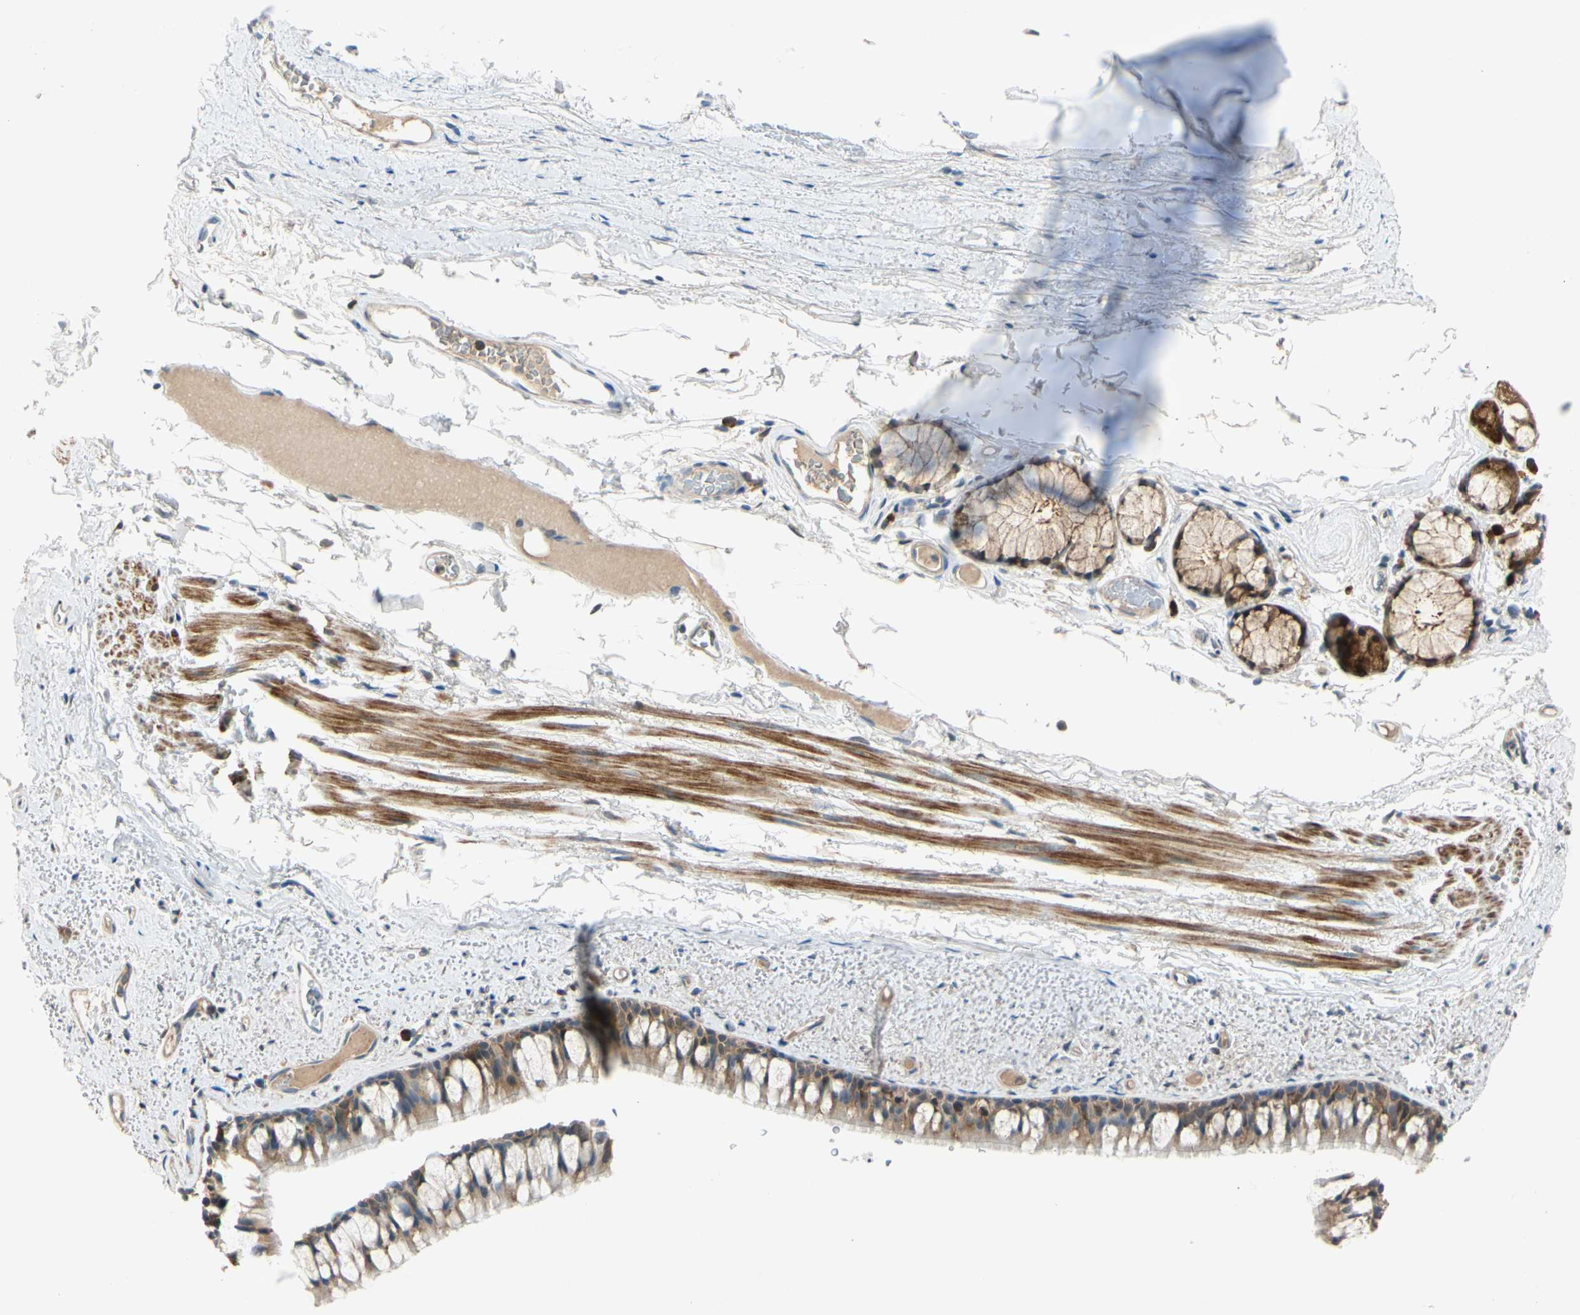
{"staining": {"intensity": "moderate", "quantity": ">75%", "location": "cytoplasmic/membranous"}, "tissue": "bronchus", "cell_type": "Respiratory epithelial cells", "image_type": "normal", "snomed": [{"axis": "morphology", "description": "Normal tissue, NOS"}, {"axis": "topography", "description": "Bronchus"}], "caption": "Immunohistochemistry of unremarkable bronchus shows medium levels of moderate cytoplasmic/membranous staining in approximately >75% of respiratory epithelial cells.", "gene": "WIPI1", "patient": {"sex": "female", "age": 73}}